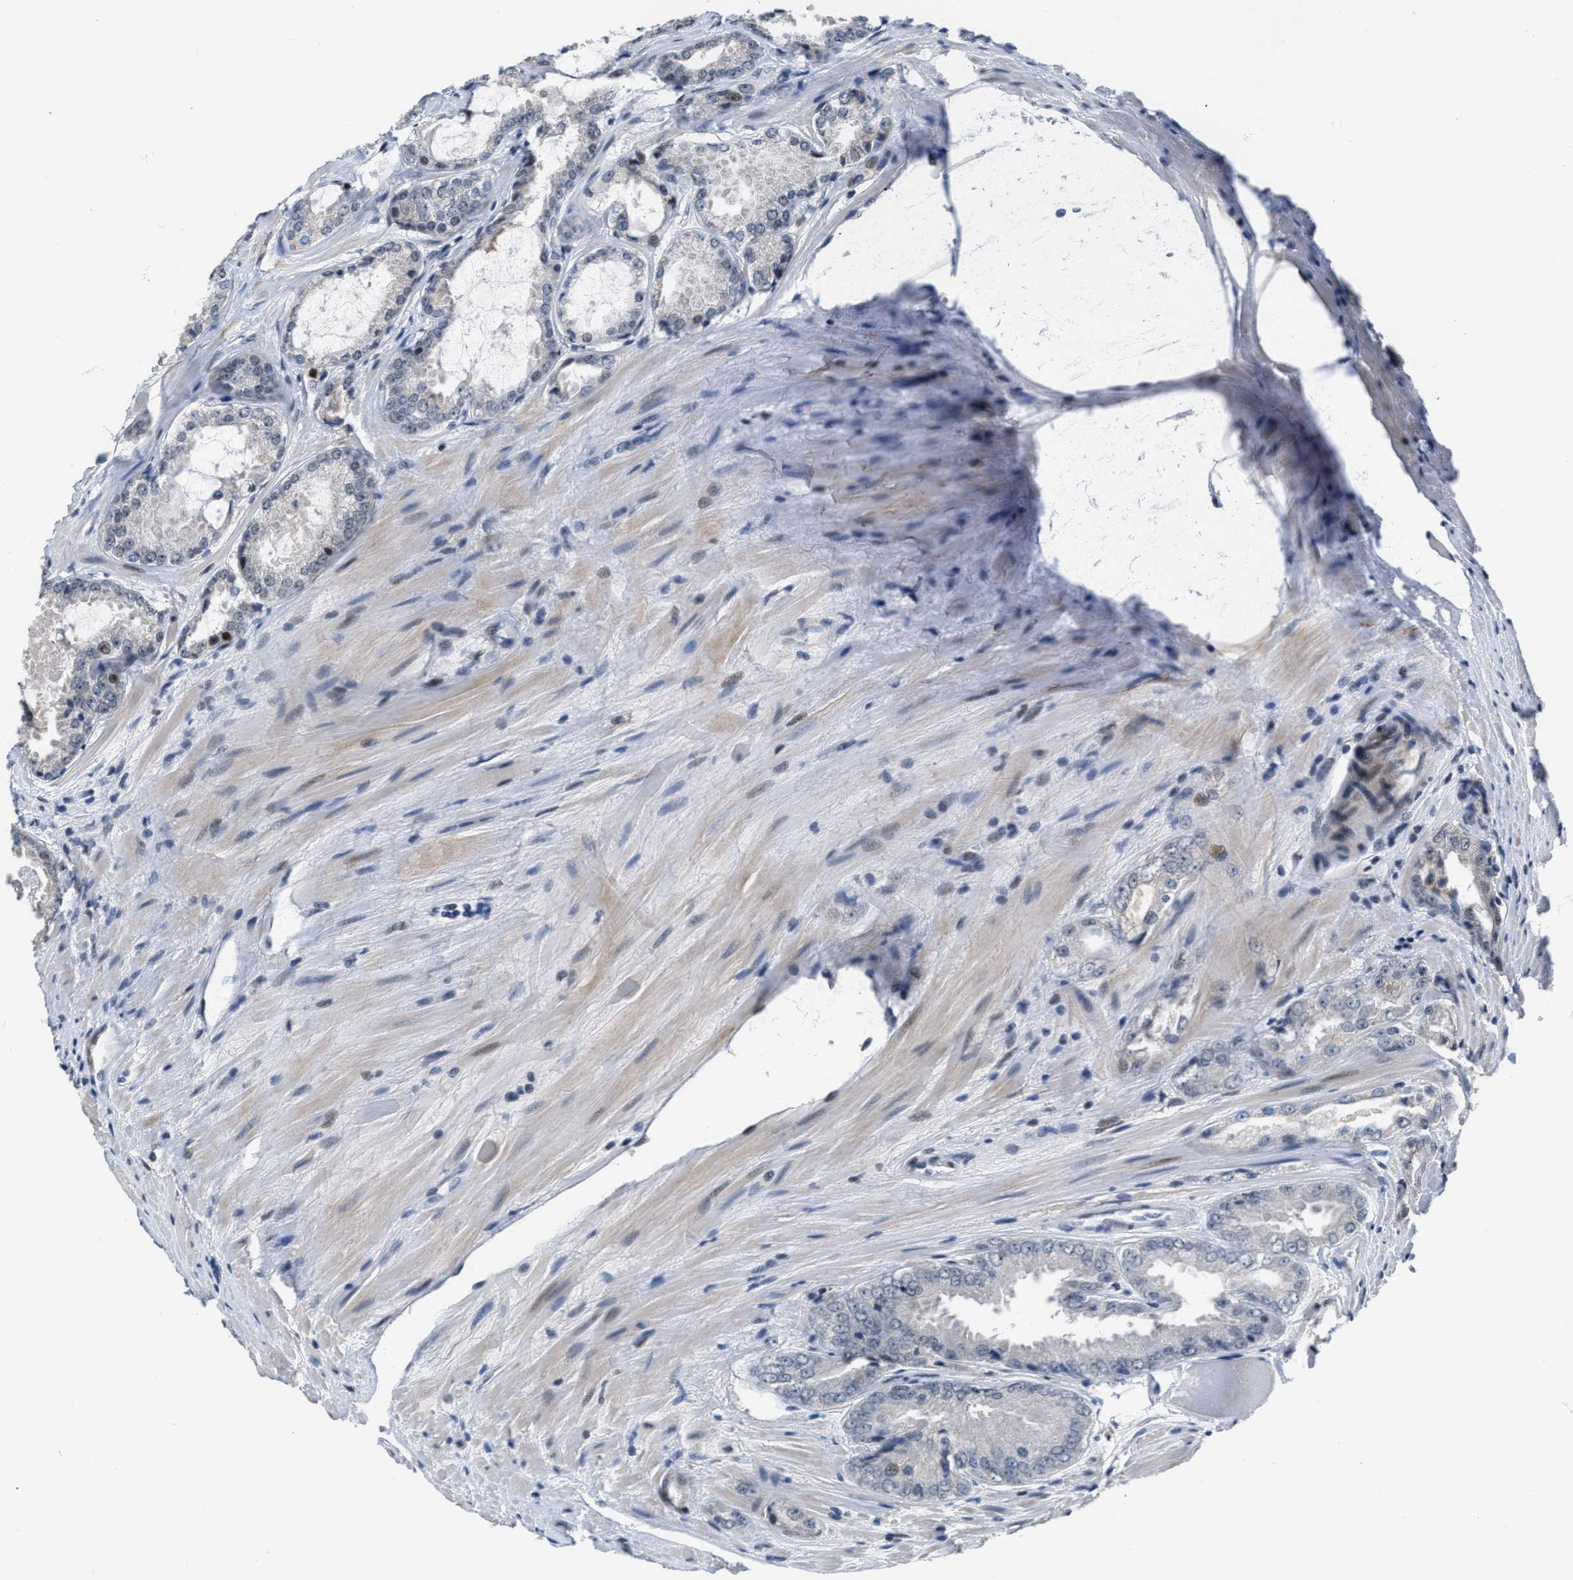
{"staining": {"intensity": "negative", "quantity": "none", "location": "none"}, "tissue": "prostate cancer", "cell_type": "Tumor cells", "image_type": "cancer", "snomed": [{"axis": "morphology", "description": "Adenocarcinoma, High grade"}, {"axis": "topography", "description": "Prostate"}], "caption": "High power microscopy image of an IHC histopathology image of prostate cancer, revealing no significant staining in tumor cells.", "gene": "SETDB1", "patient": {"sex": "male", "age": 65}}